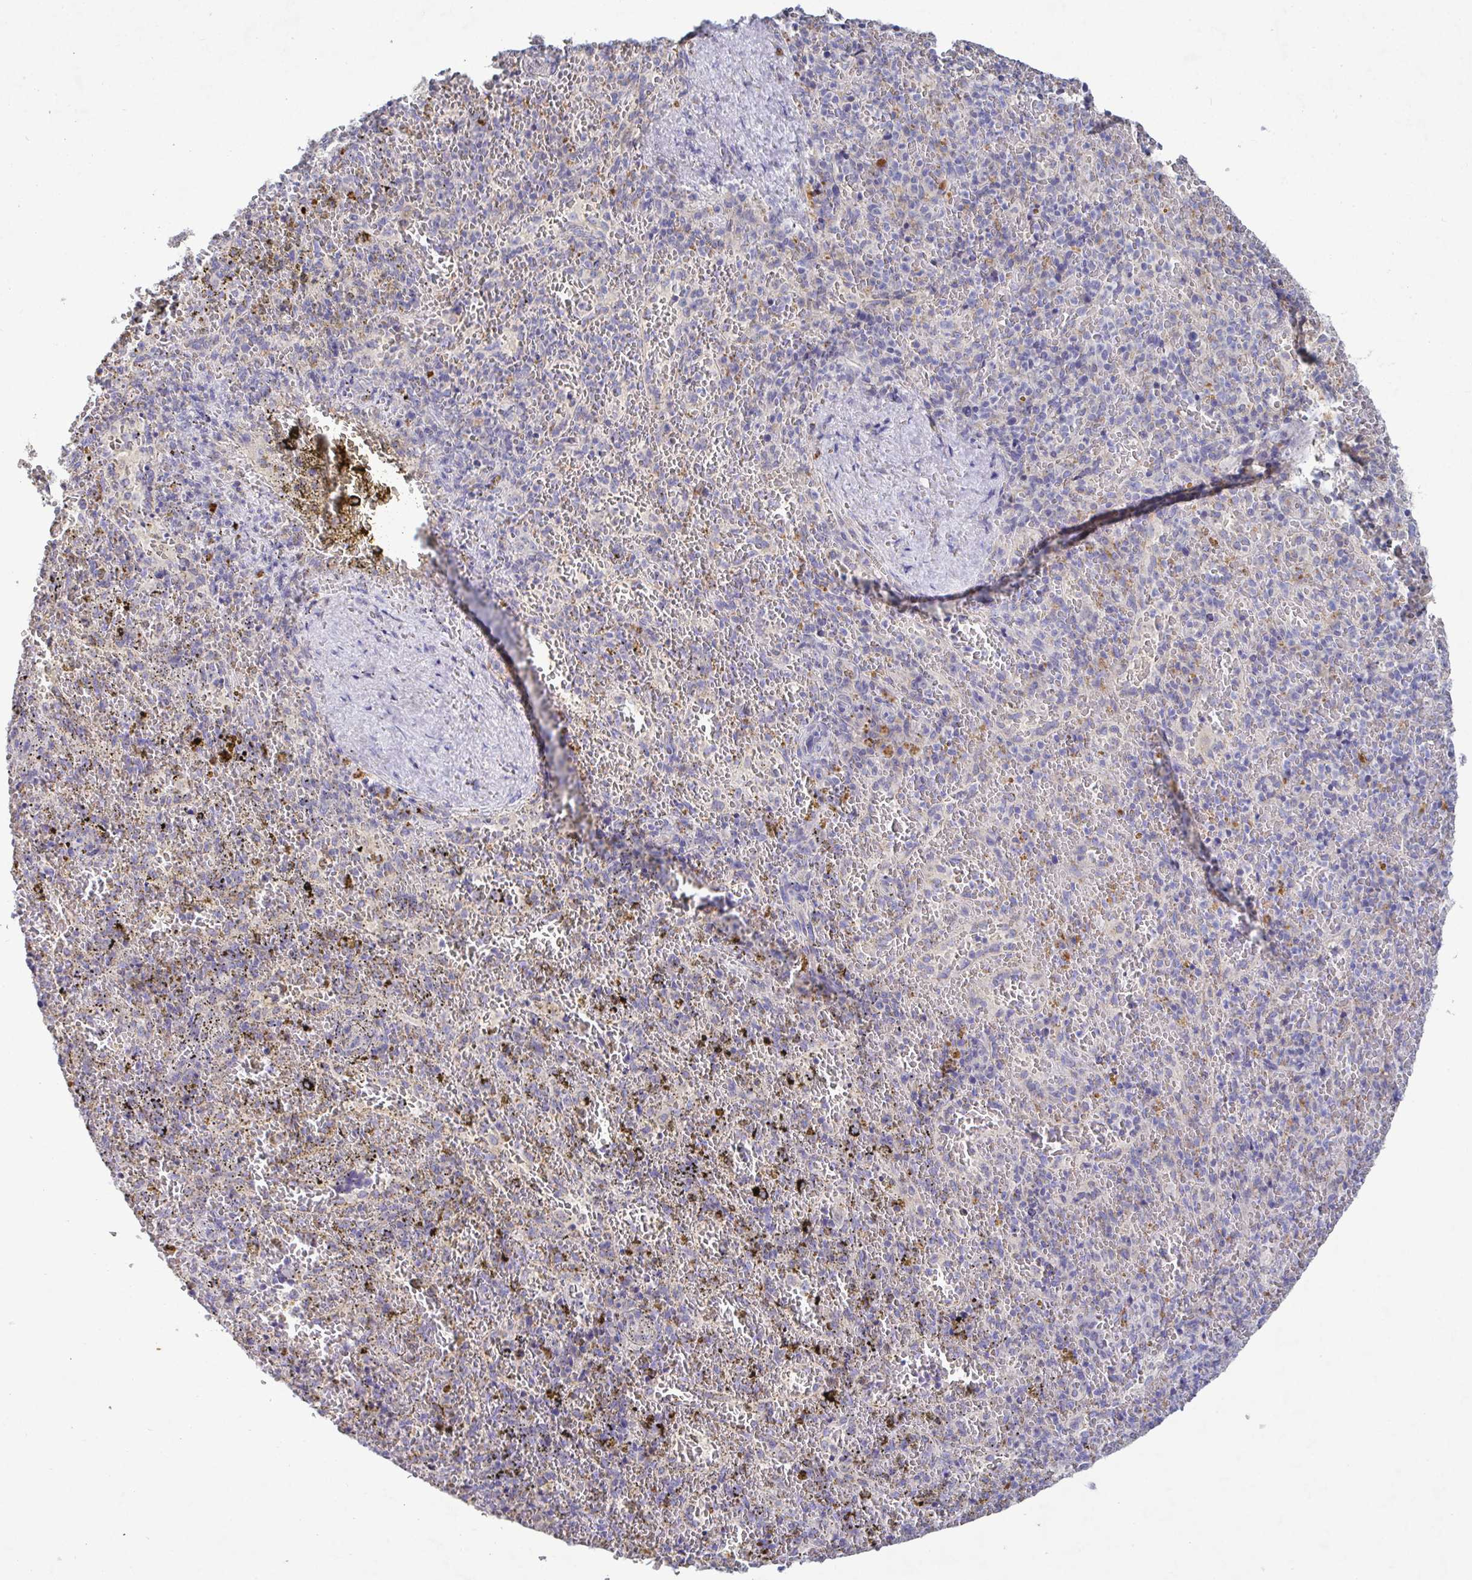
{"staining": {"intensity": "negative", "quantity": "none", "location": "none"}, "tissue": "spleen", "cell_type": "Cells in red pulp", "image_type": "normal", "snomed": [{"axis": "morphology", "description": "Normal tissue, NOS"}, {"axis": "topography", "description": "Spleen"}], "caption": "Immunohistochemical staining of normal human spleen displays no significant positivity in cells in red pulp. (DAB (3,3'-diaminobenzidine) immunohistochemistry (IHC), high magnification).", "gene": "GALNT13", "patient": {"sex": "female", "age": 50}}